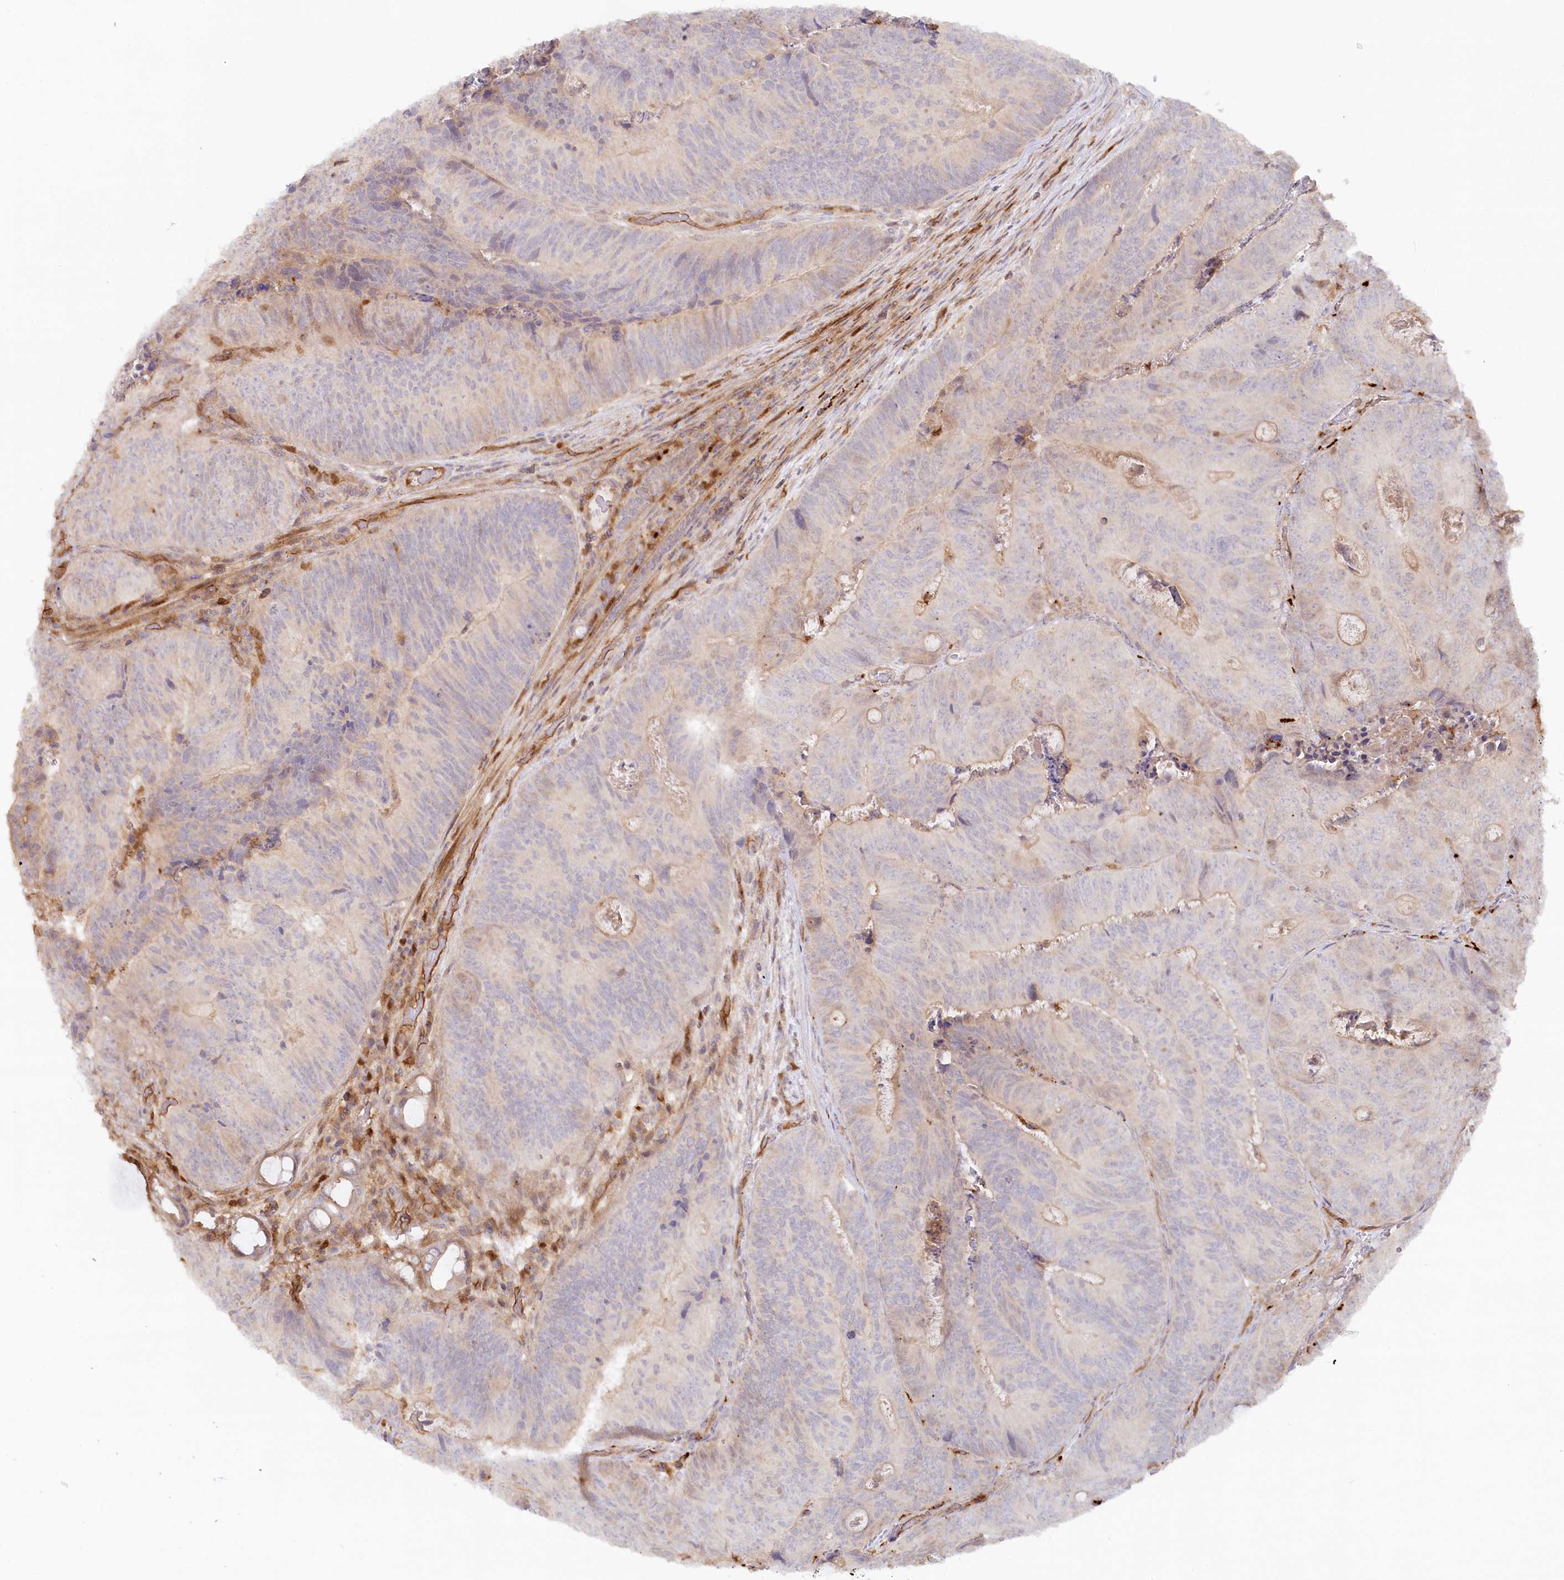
{"staining": {"intensity": "negative", "quantity": "none", "location": "none"}, "tissue": "colorectal cancer", "cell_type": "Tumor cells", "image_type": "cancer", "snomed": [{"axis": "morphology", "description": "Adenocarcinoma, NOS"}, {"axis": "topography", "description": "Colon"}], "caption": "A micrograph of human colorectal cancer (adenocarcinoma) is negative for staining in tumor cells.", "gene": "GBE1", "patient": {"sex": "female", "age": 67}}